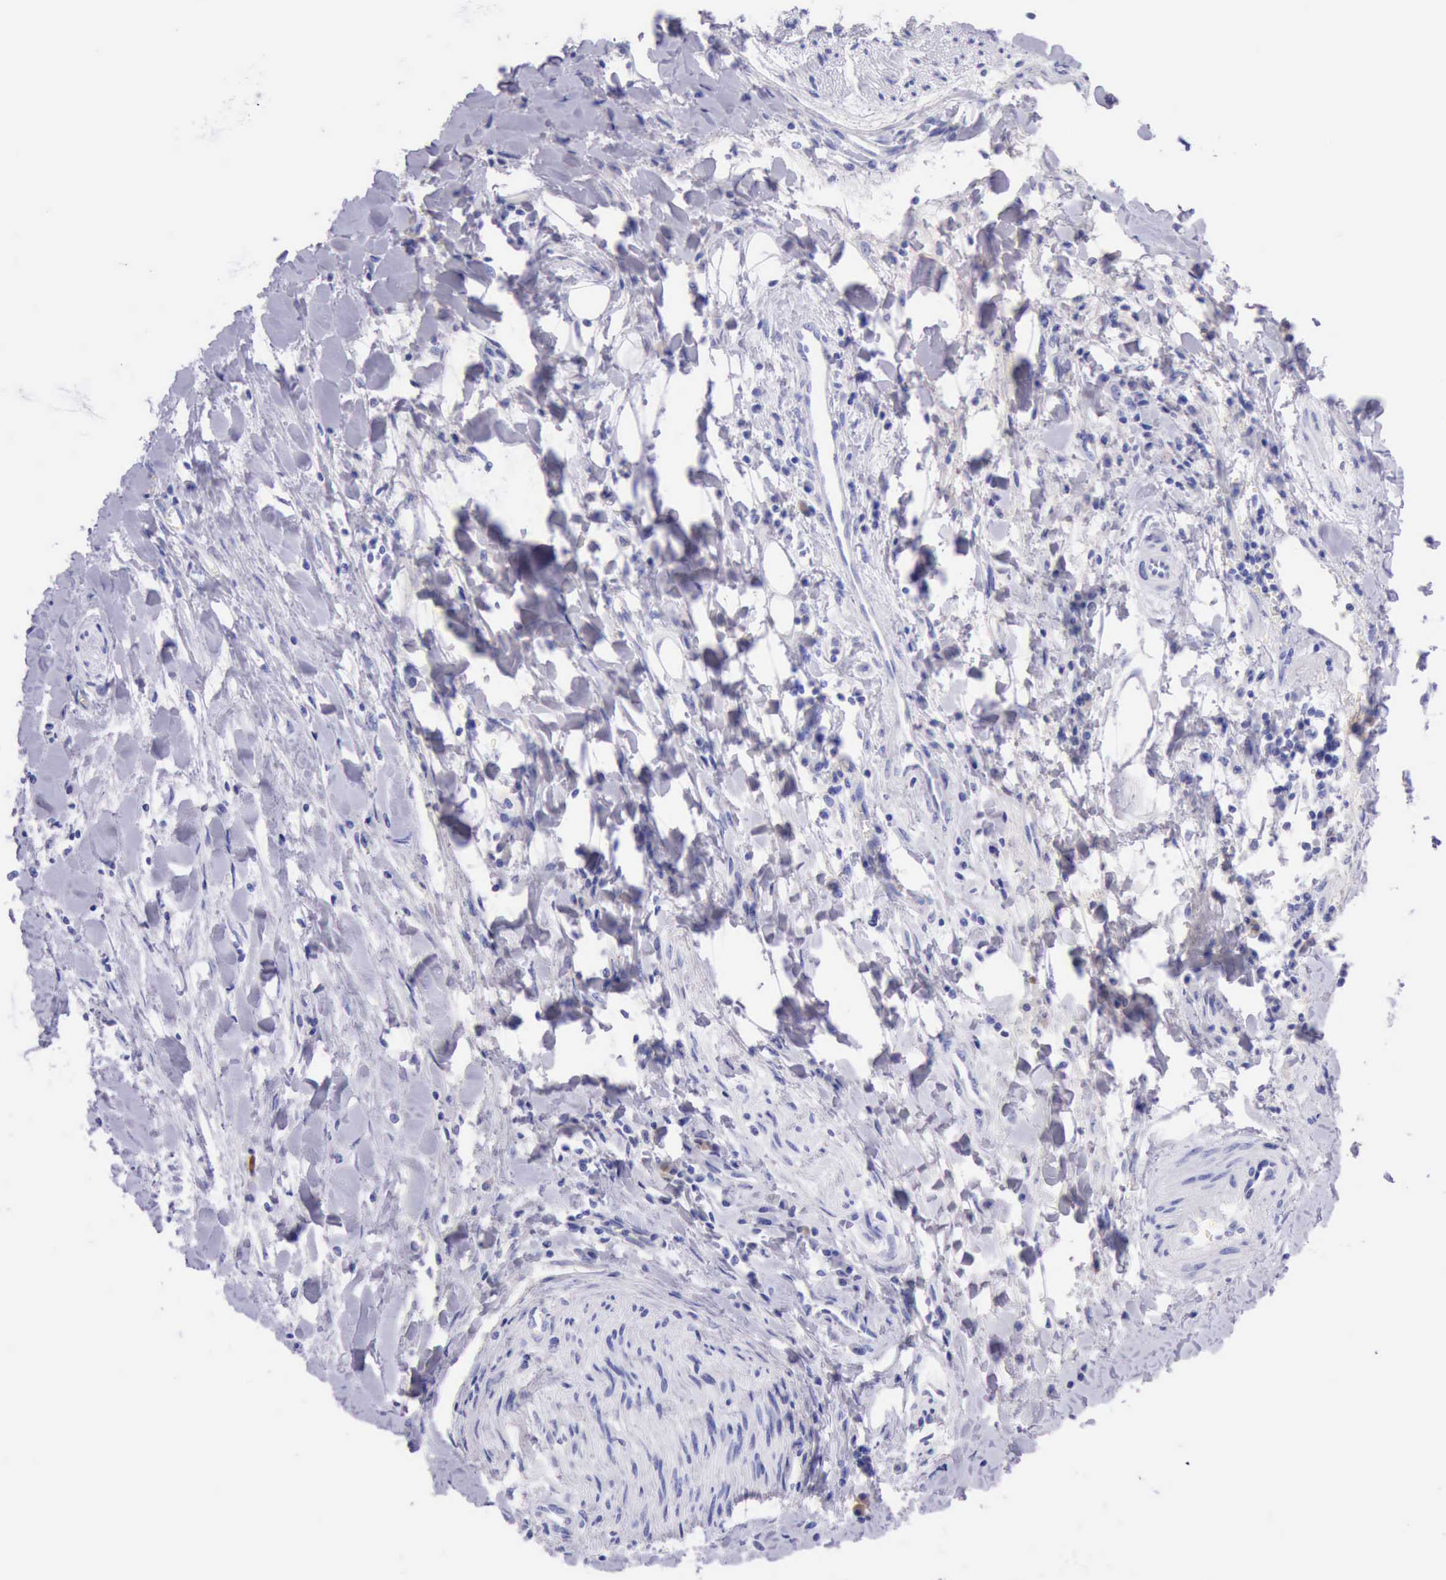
{"staining": {"intensity": "moderate", "quantity": "25%-75%", "location": "cytoplasmic/membranous"}, "tissue": "liver cancer", "cell_type": "Tumor cells", "image_type": "cancer", "snomed": [{"axis": "morphology", "description": "Cholangiocarcinoma"}, {"axis": "topography", "description": "Liver"}], "caption": "Immunohistochemical staining of cholangiocarcinoma (liver) exhibits moderate cytoplasmic/membranous protein expression in approximately 25%-75% of tumor cells.", "gene": "KRT8", "patient": {"sex": "male", "age": 57}}